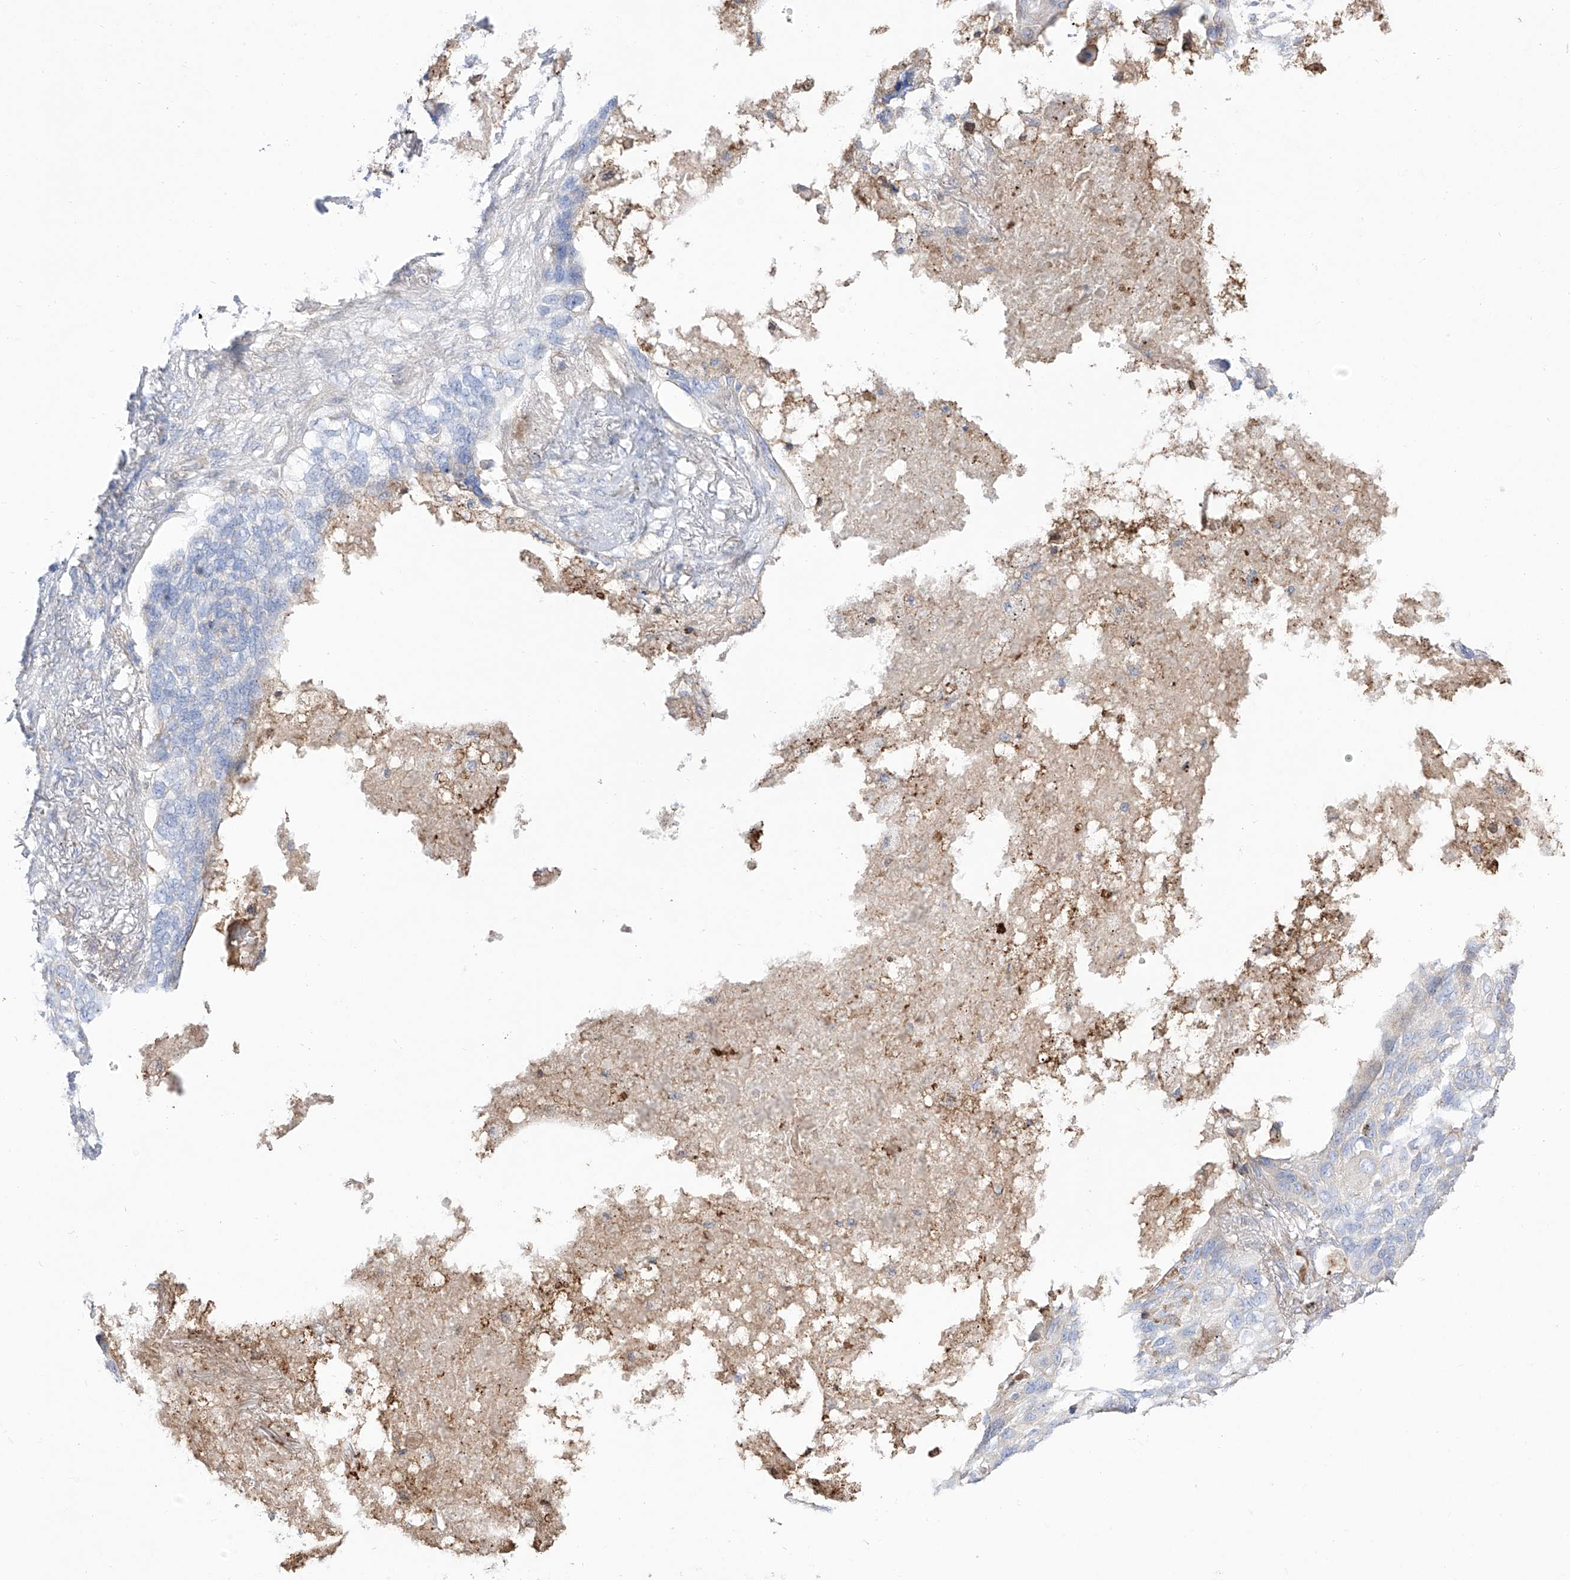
{"staining": {"intensity": "negative", "quantity": "none", "location": "none"}, "tissue": "lung cancer", "cell_type": "Tumor cells", "image_type": "cancer", "snomed": [{"axis": "morphology", "description": "Squamous cell carcinoma, NOS"}, {"axis": "topography", "description": "Lung"}], "caption": "DAB immunohistochemical staining of lung cancer demonstrates no significant positivity in tumor cells.", "gene": "ZGRF1", "patient": {"sex": "female", "age": 63}}